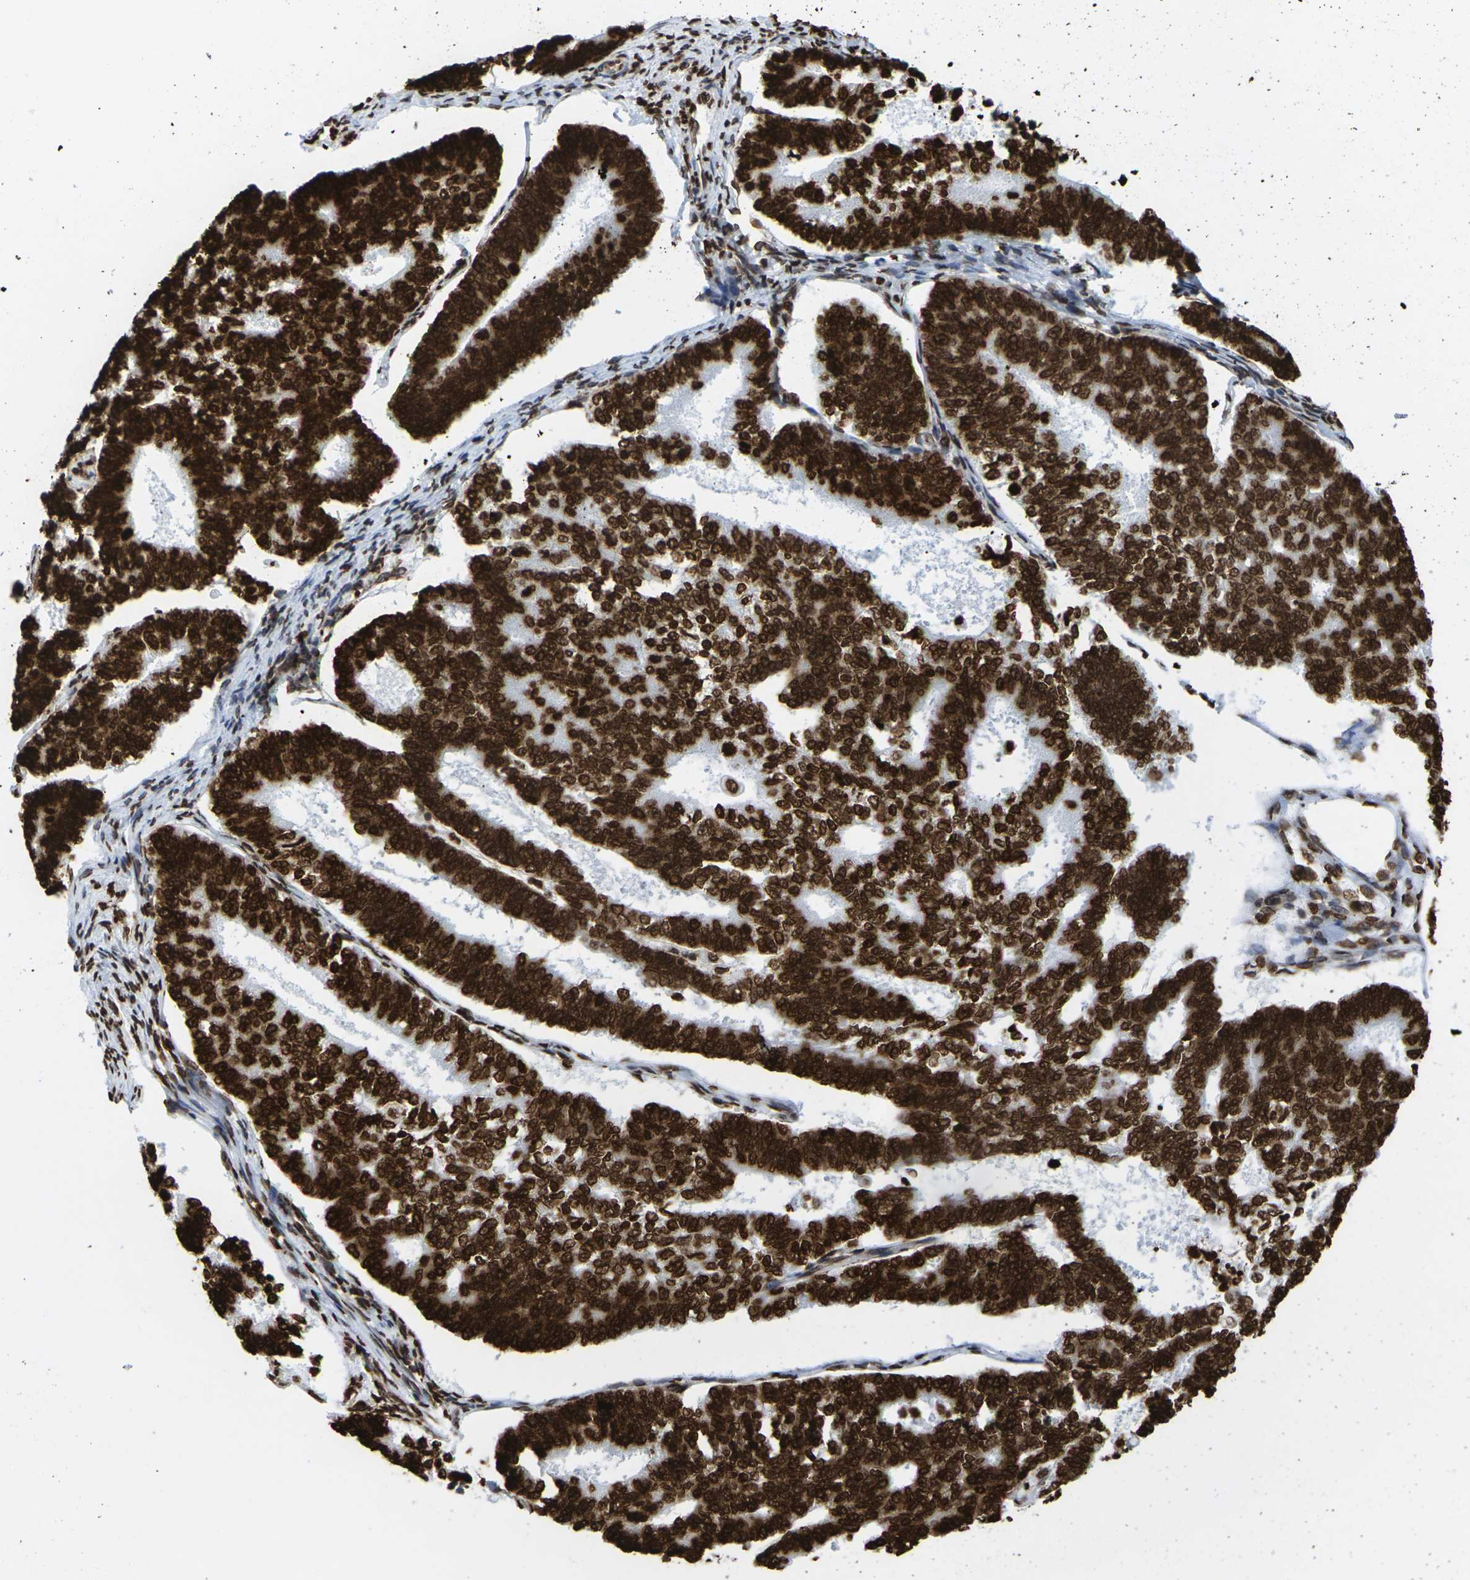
{"staining": {"intensity": "strong", "quantity": ">75%", "location": "cytoplasmic/membranous,nuclear"}, "tissue": "endometrial cancer", "cell_type": "Tumor cells", "image_type": "cancer", "snomed": [{"axis": "morphology", "description": "Adenocarcinoma, NOS"}, {"axis": "topography", "description": "Endometrium"}], "caption": "An immunohistochemistry photomicrograph of tumor tissue is shown. Protein staining in brown labels strong cytoplasmic/membranous and nuclear positivity in endometrial cancer within tumor cells. (DAB = brown stain, brightfield microscopy at high magnification).", "gene": "H2AC21", "patient": {"sex": "female", "age": 70}}